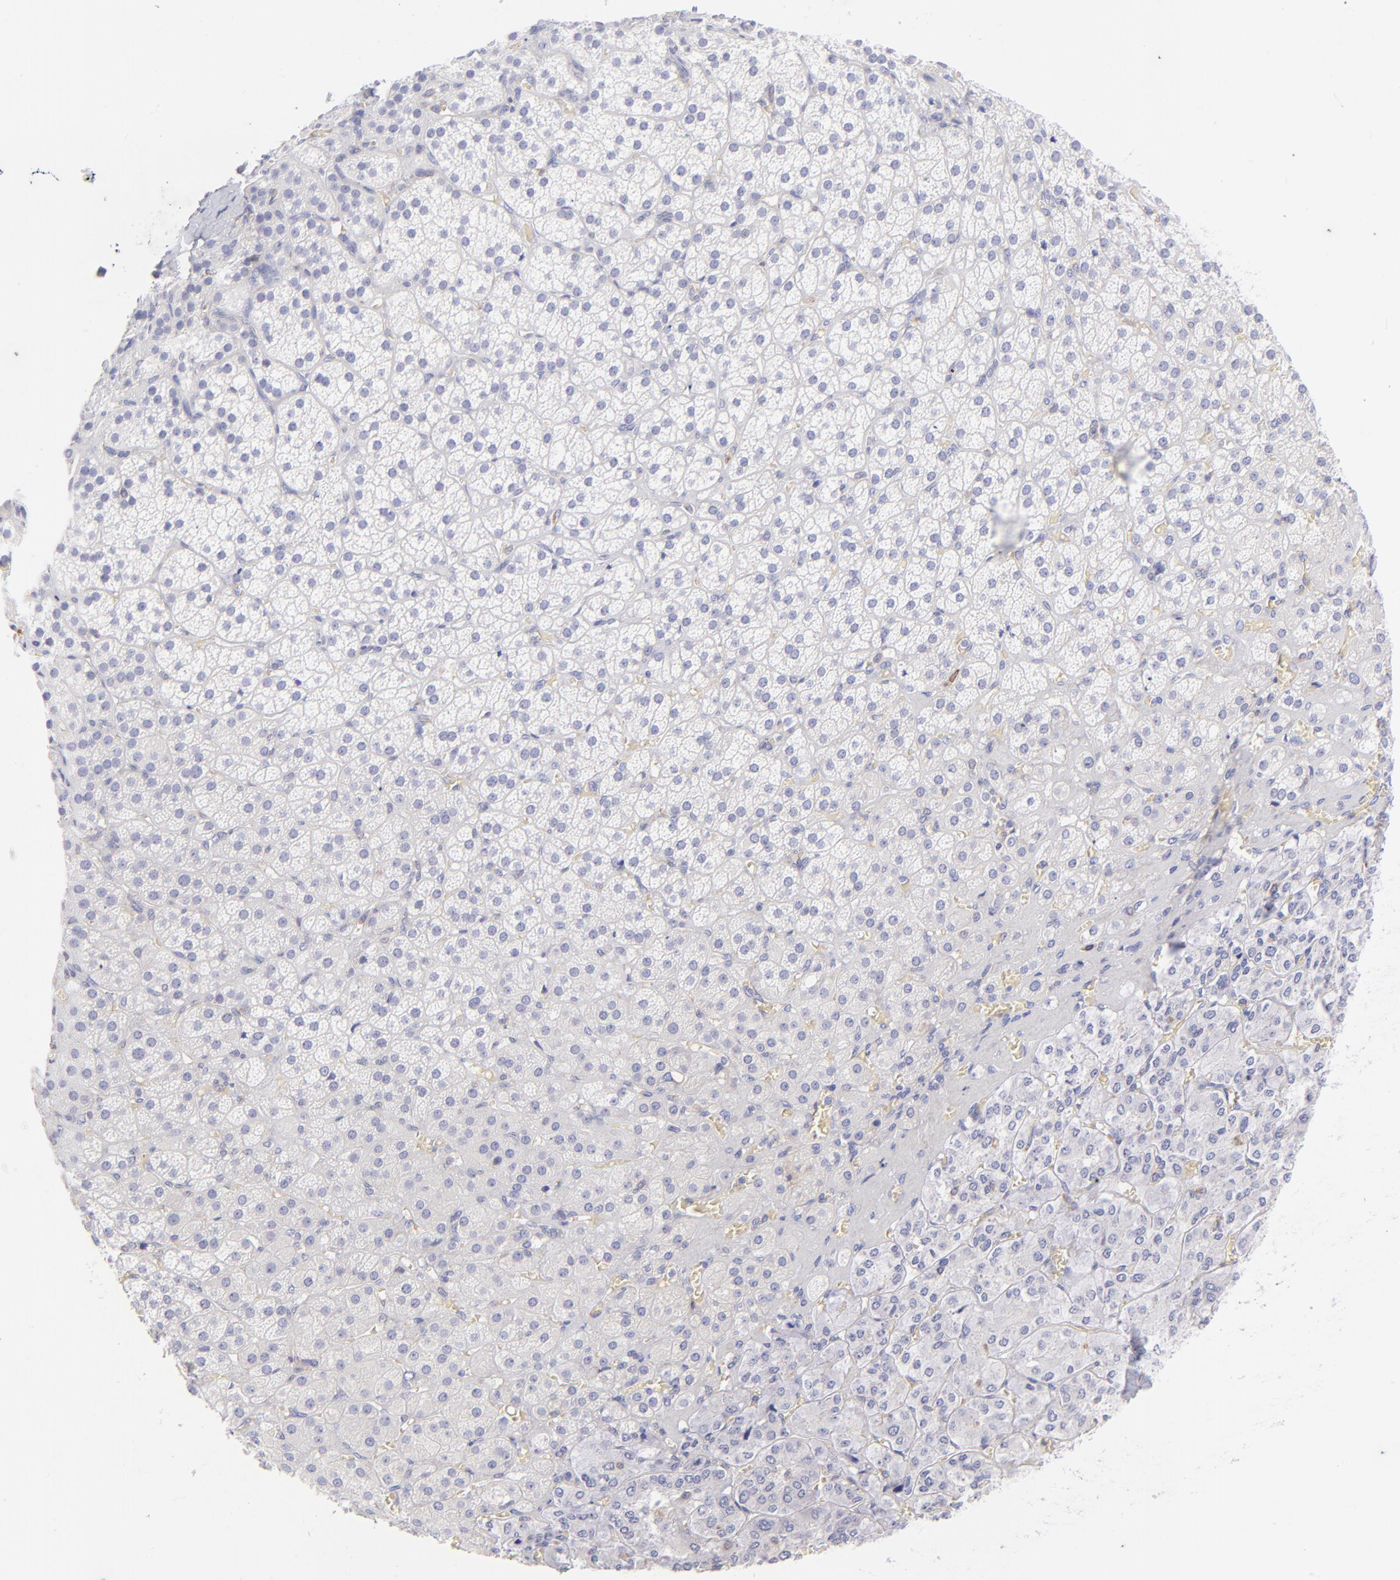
{"staining": {"intensity": "negative", "quantity": "none", "location": "none"}, "tissue": "adrenal gland", "cell_type": "Glandular cells", "image_type": "normal", "snomed": [{"axis": "morphology", "description": "Normal tissue, NOS"}, {"axis": "topography", "description": "Adrenal gland"}], "caption": "Immunohistochemistry (IHC) photomicrograph of unremarkable human adrenal gland stained for a protein (brown), which shows no positivity in glandular cells.", "gene": "IRAG2", "patient": {"sex": "female", "age": 71}}